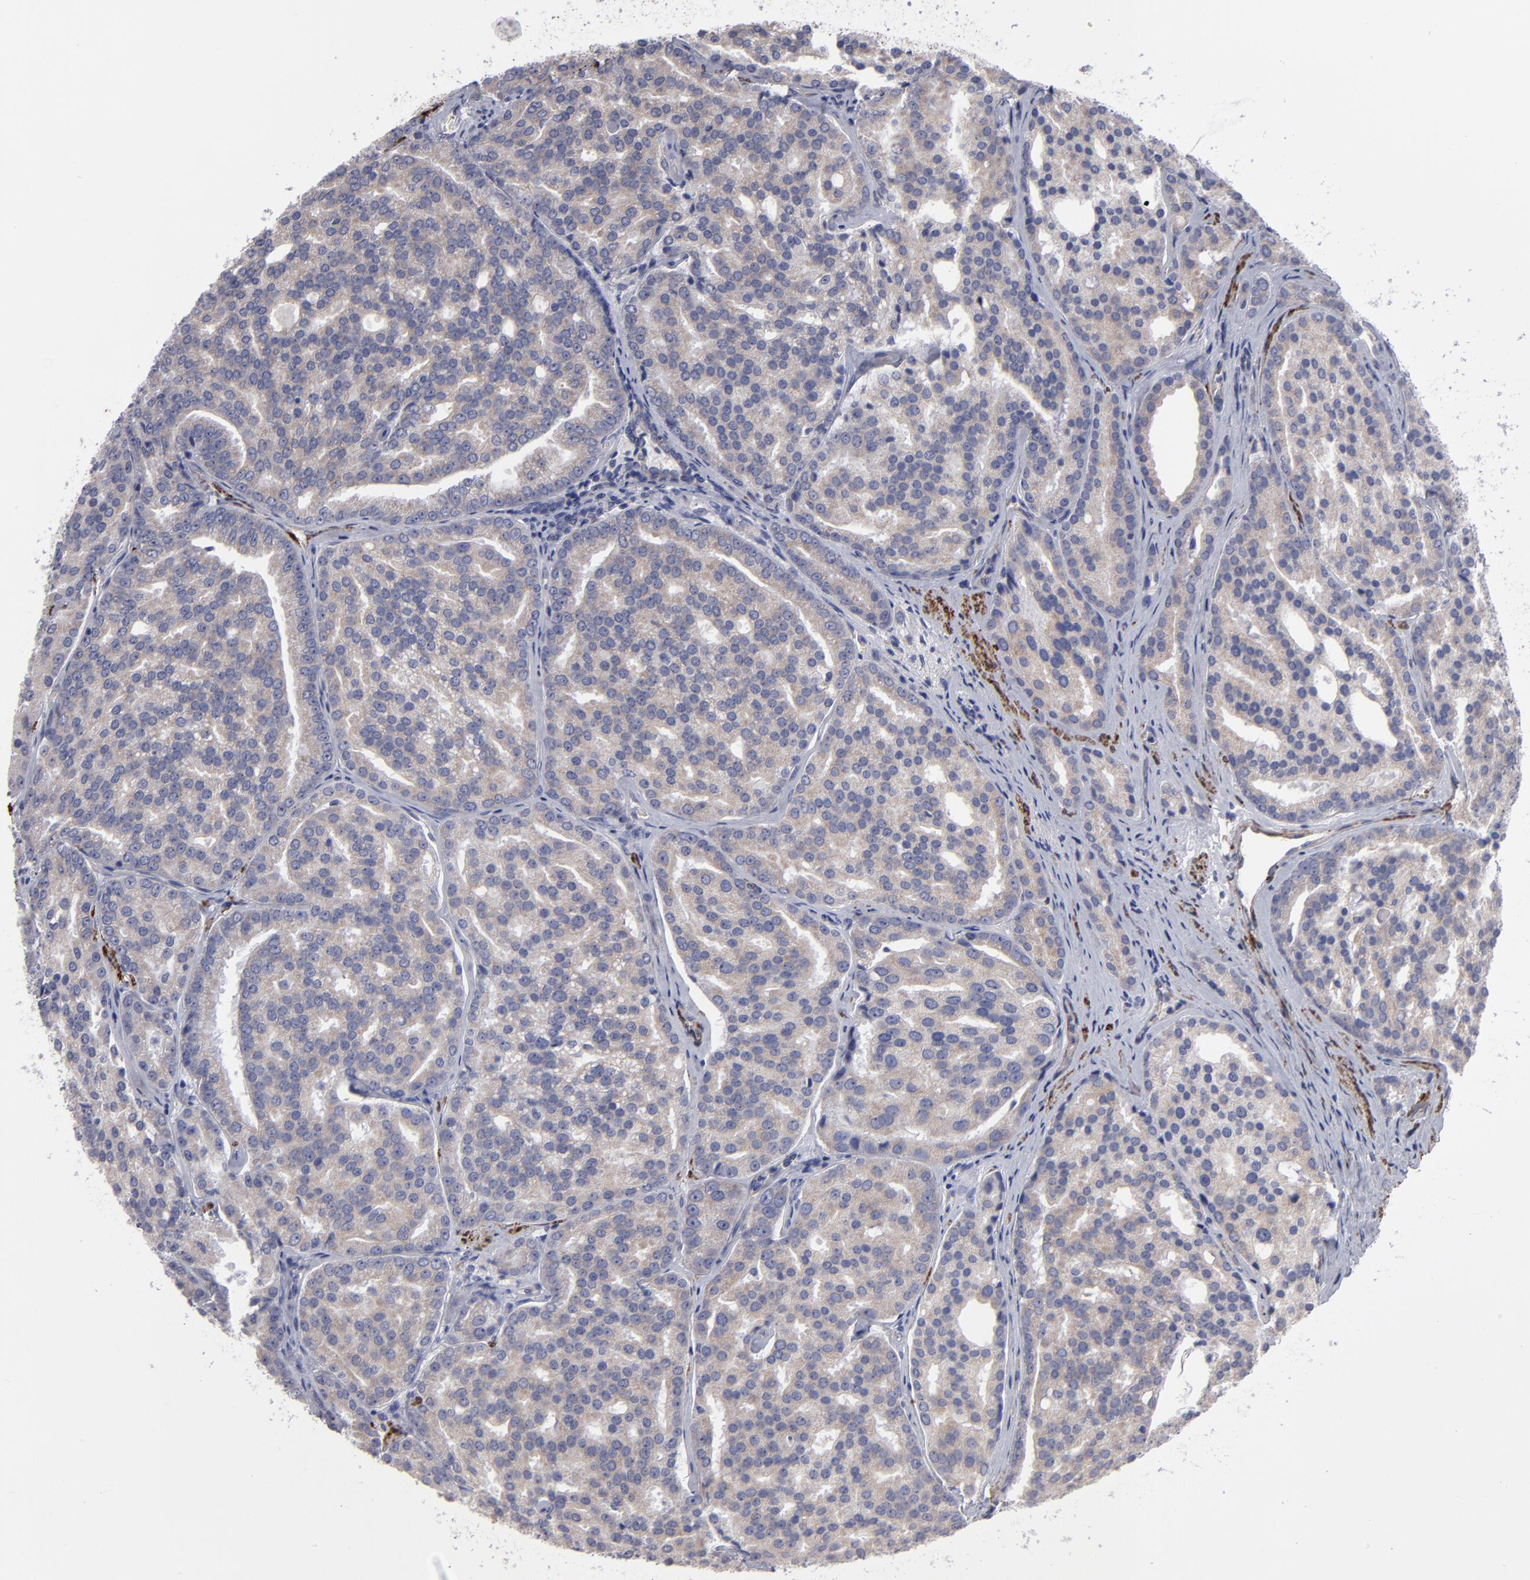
{"staining": {"intensity": "weak", "quantity": ">75%", "location": "cytoplasmic/membranous"}, "tissue": "prostate cancer", "cell_type": "Tumor cells", "image_type": "cancer", "snomed": [{"axis": "morphology", "description": "Adenocarcinoma, High grade"}, {"axis": "topography", "description": "Prostate"}], "caption": "A histopathology image of prostate cancer stained for a protein exhibits weak cytoplasmic/membranous brown staining in tumor cells.", "gene": "SLMAP", "patient": {"sex": "male", "age": 64}}